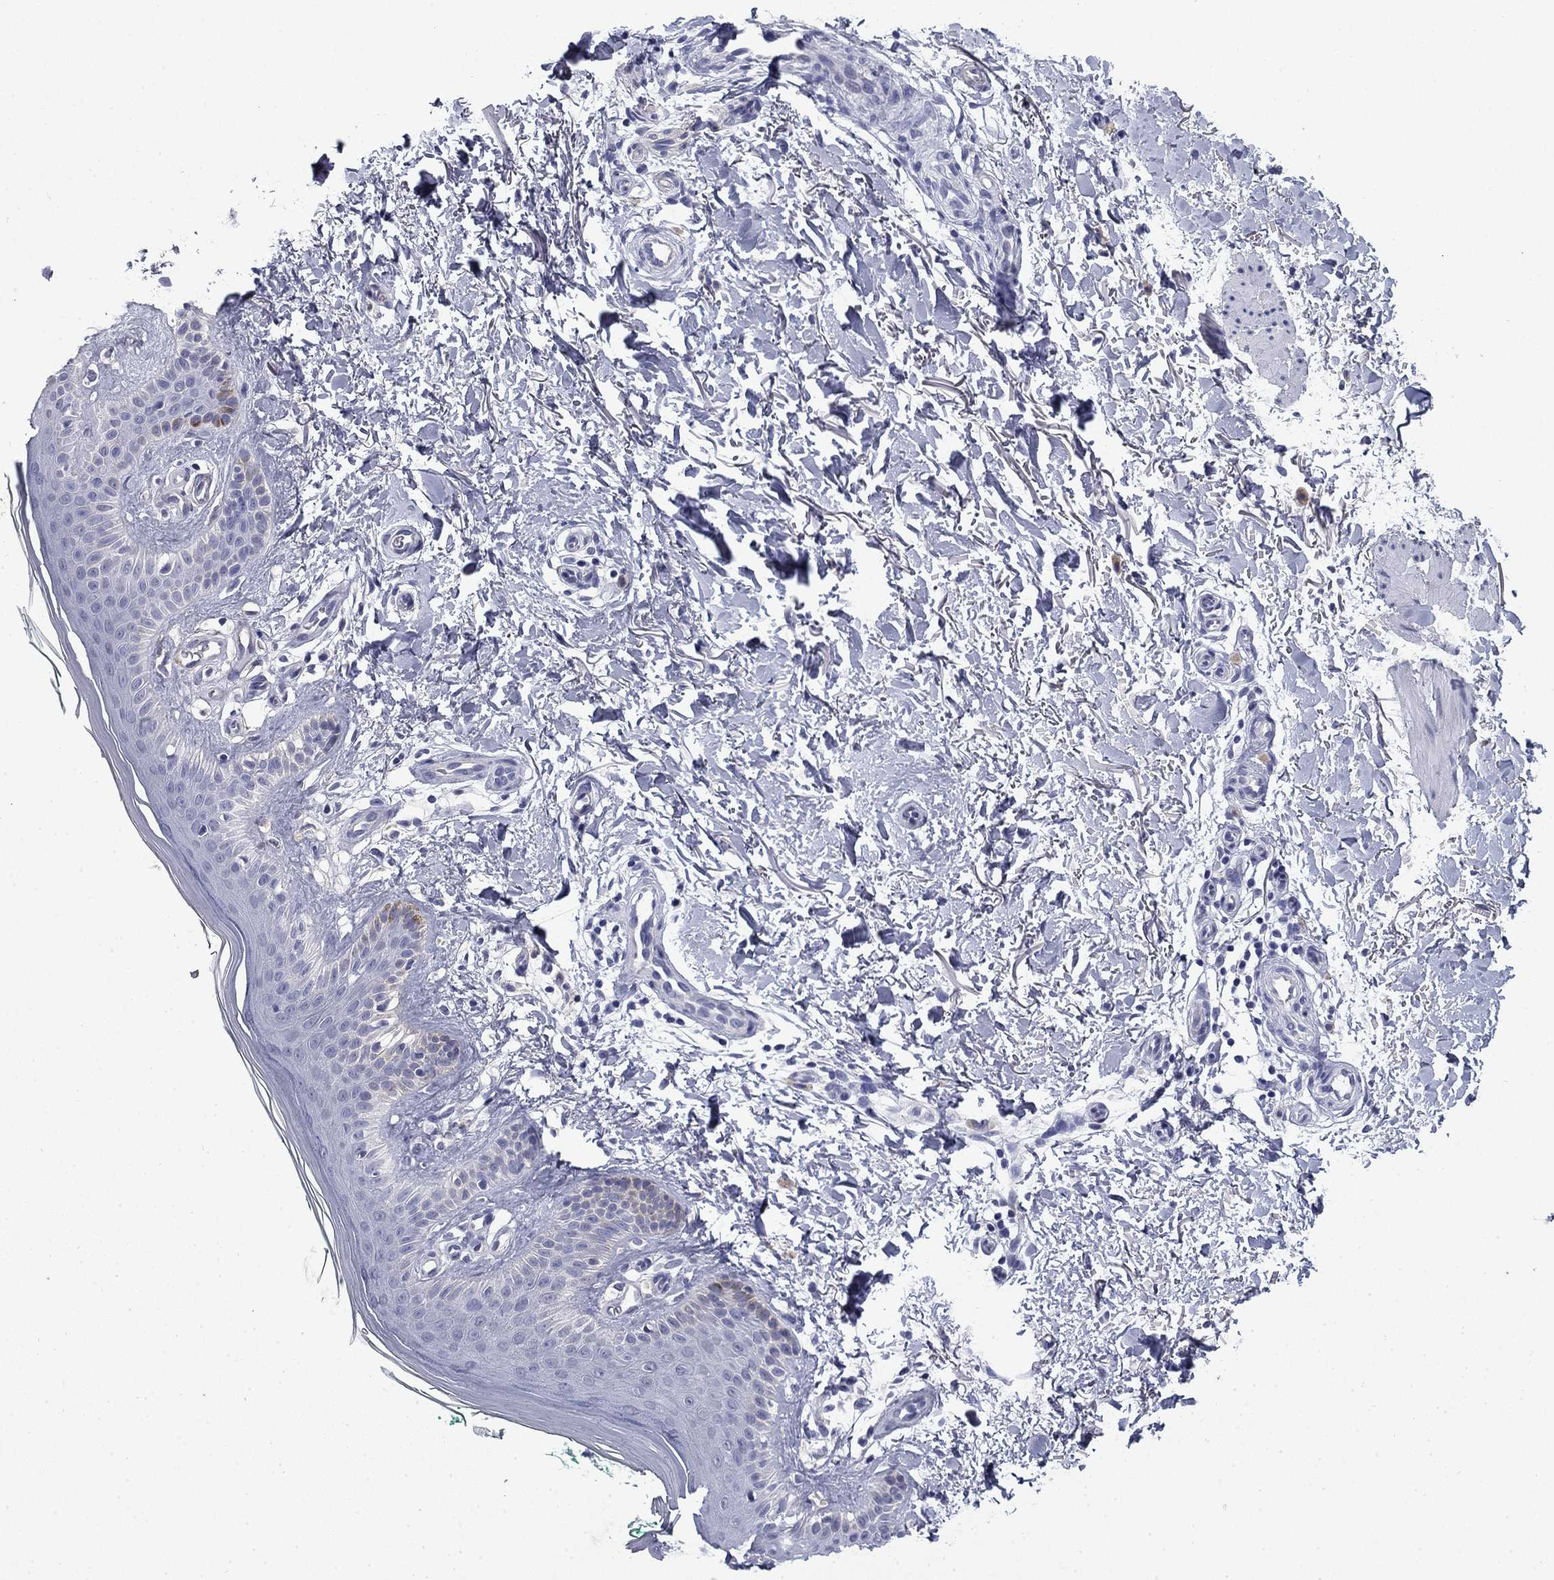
{"staining": {"intensity": "negative", "quantity": "none", "location": "none"}, "tissue": "skin", "cell_type": "Fibroblasts", "image_type": "normal", "snomed": [{"axis": "morphology", "description": "Normal tissue, NOS"}, {"axis": "morphology", "description": "Inflammation, NOS"}, {"axis": "morphology", "description": "Fibrosis, NOS"}, {"axis": "topography", "description": "Skin"}], "caption": "High power microscopy image of an immunohistochemistry image of unremarkable skin, revealing no significant positivity in fibroblasts. (DAB immunohistochemistry (IHC), high magnification).", "gene": "BCL2L14", "patient": {"sex": "male", "age": 71}}